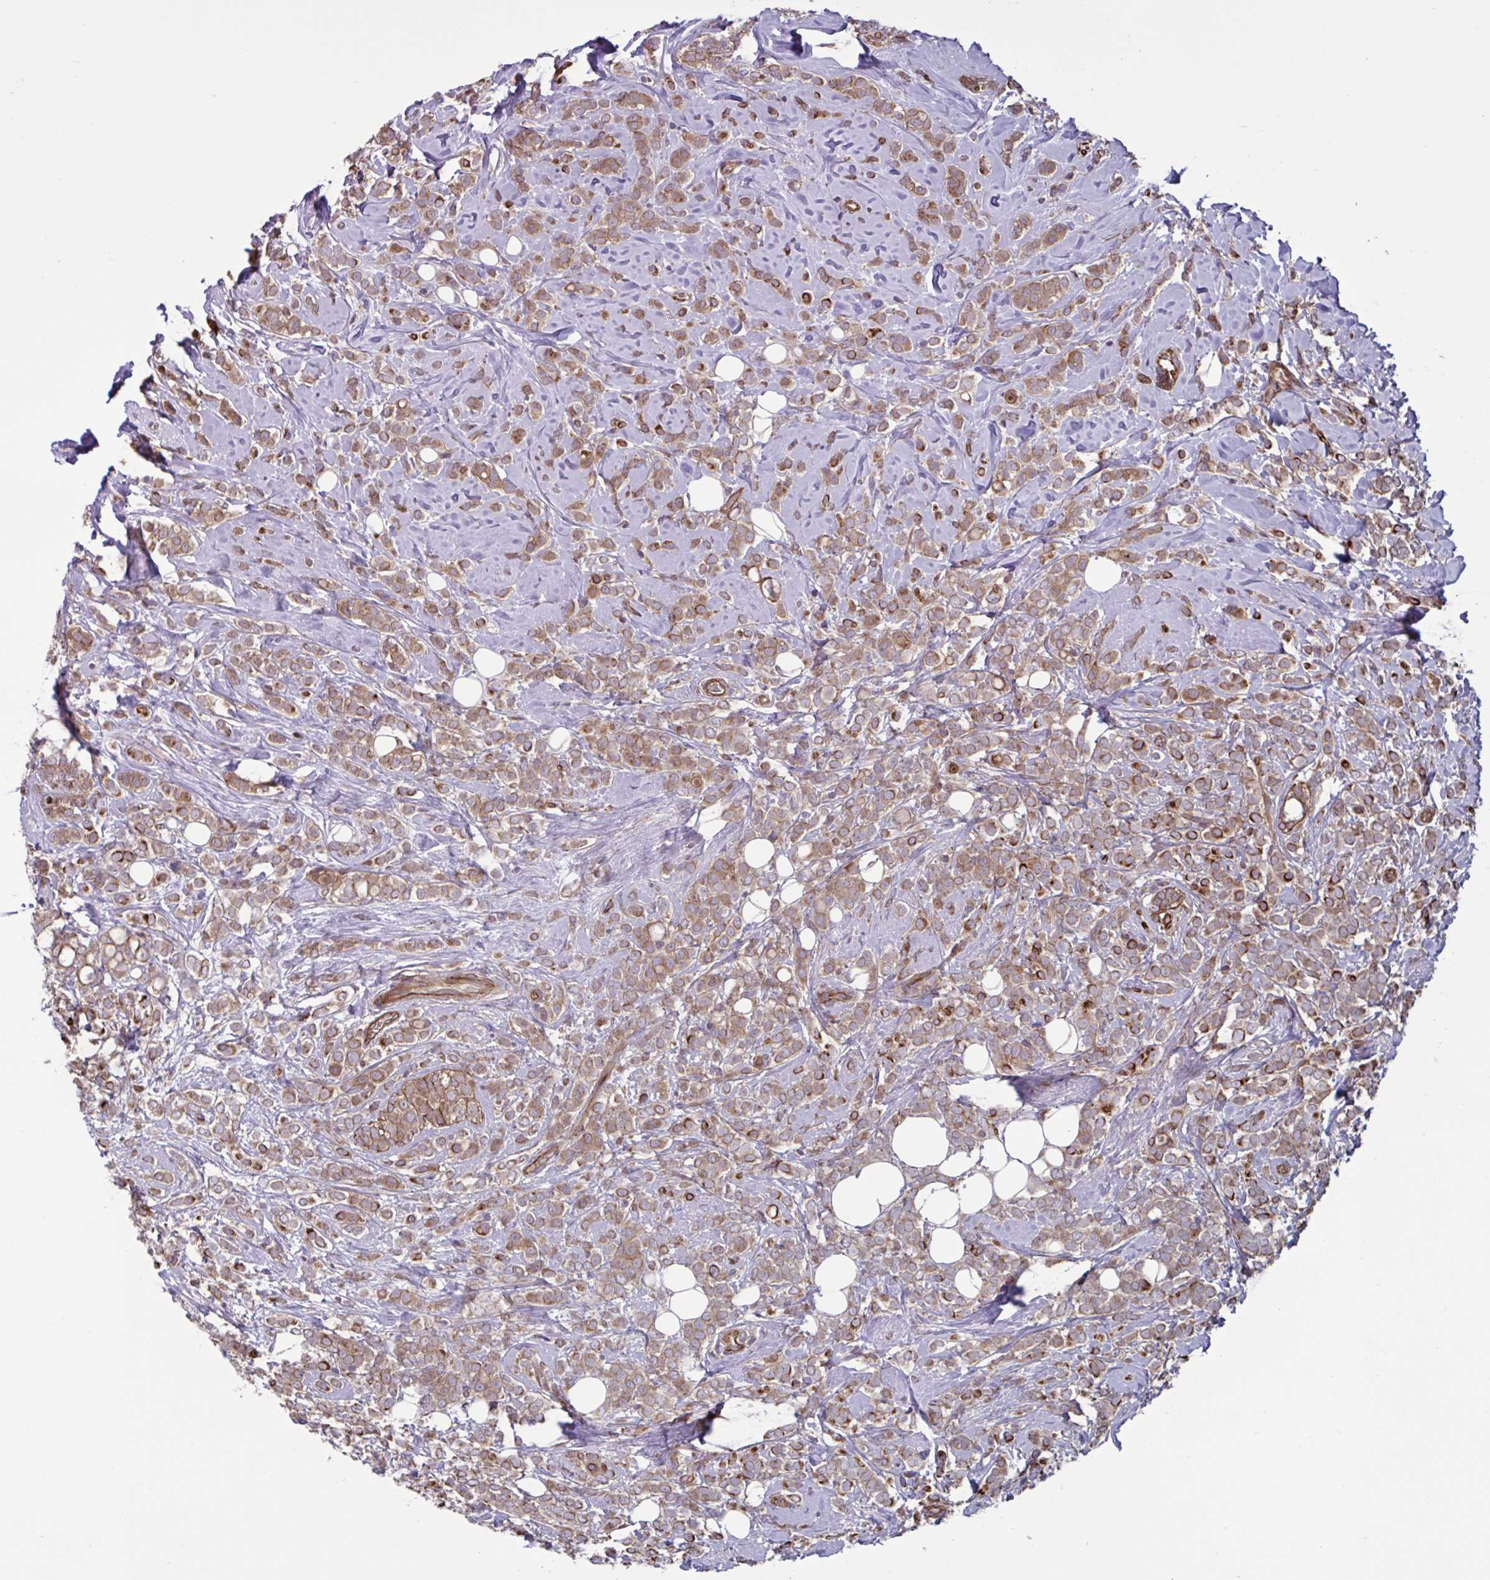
{"staining": {"intensity": "strong", "quantity": "25%-75%", "location": "cytoplasmic/membranous"}, "tissue": "breast cancer", "cell_type": "Tumor cells", "image_type": "cancer", "snomed": [{"axis": "morphology", "description": "Lobular carcinoma"}, {"axis": "topography", "description": "Breast"}], "caption": "Protein expression analysis of human breast cancer reveals strong cytoplasmic/membranous positivity in approximately 25%-75% of tumor cells. The staining is performed using DAB brown chromogen to label protein expression. The nuclei are counter-stained blue using hematoxylin.", "gene": "GLTP", "patient": {"sex": "female", "age": 49}}